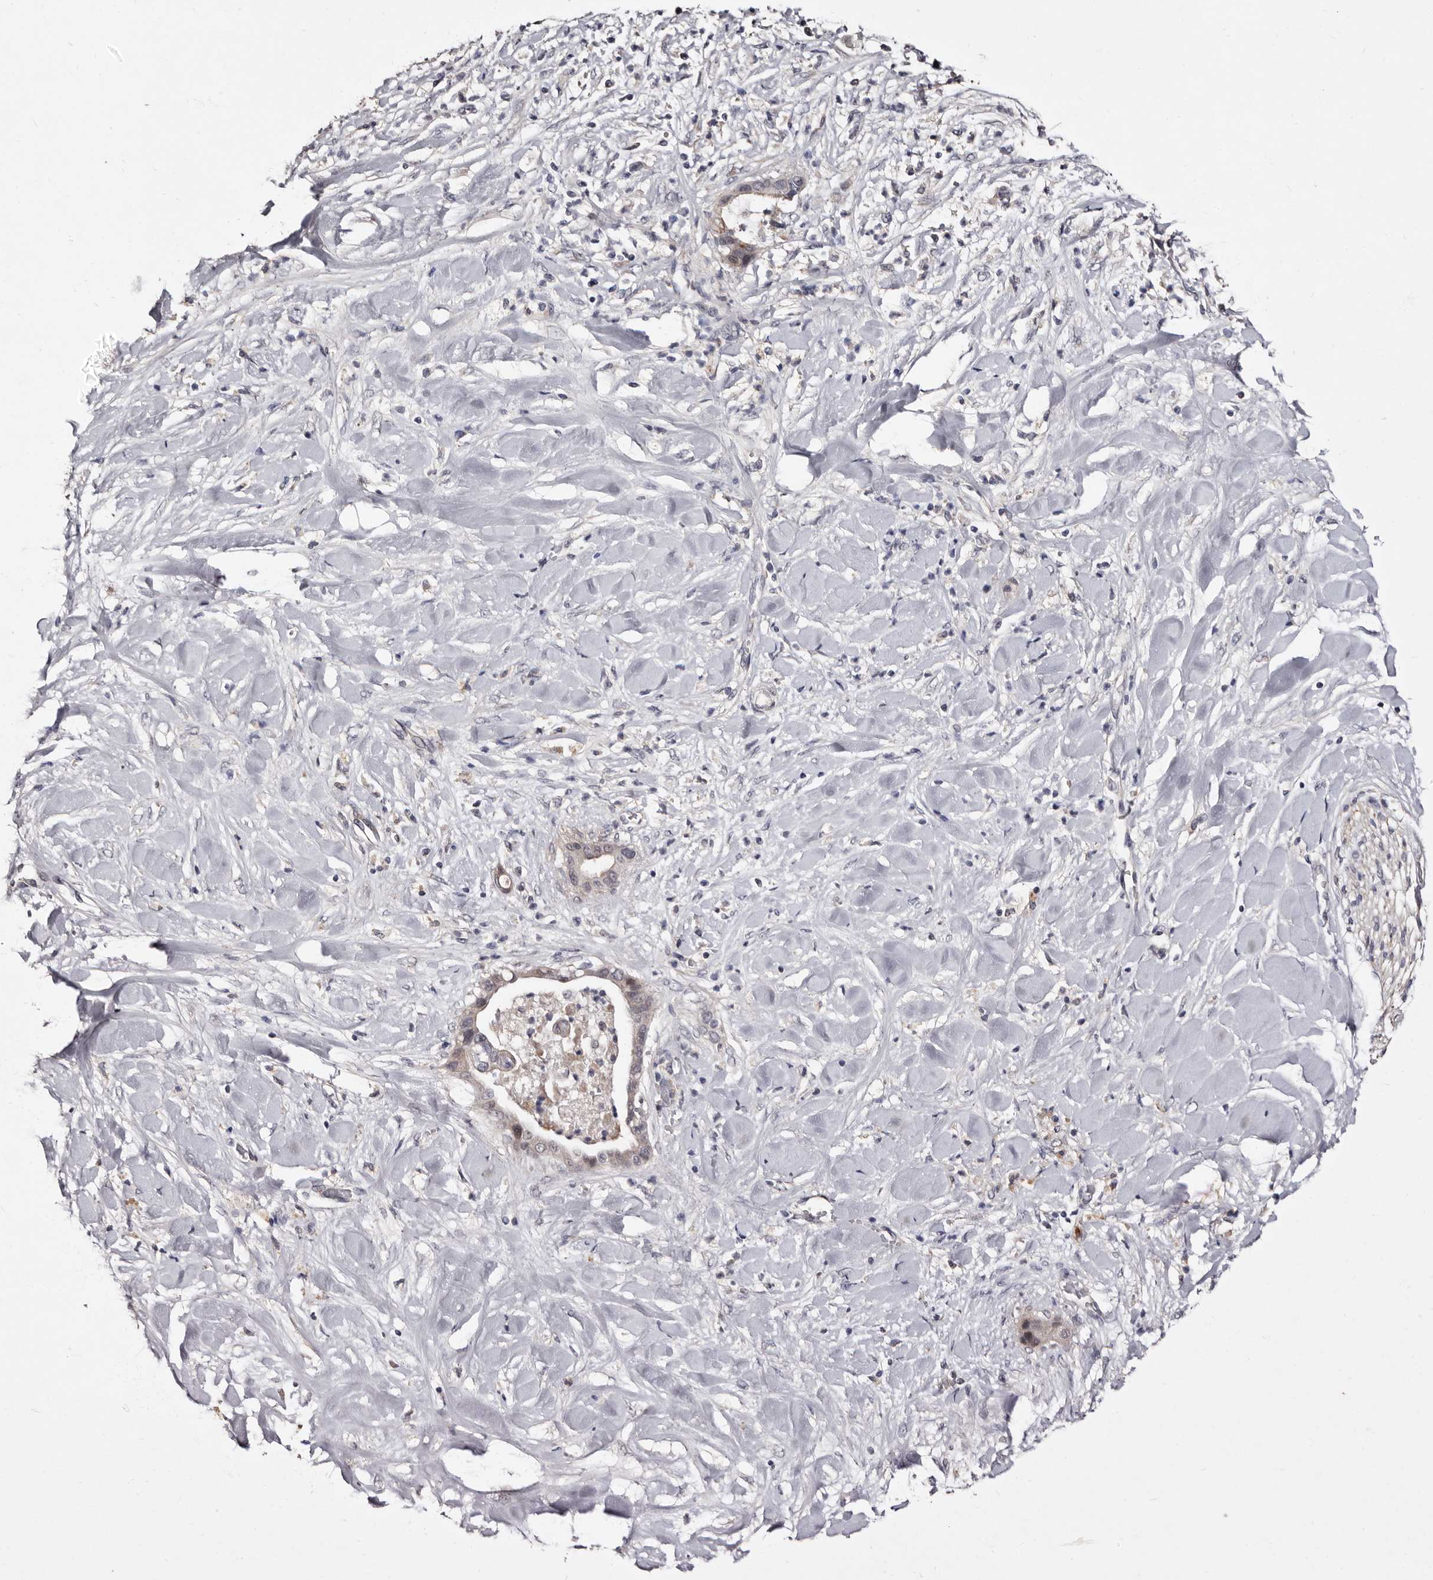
{"staining": {"intensity": "moderate", "quantity": "<25%", "location": "cytoplasmic/membranous"}, "tissue": "liver cancer", "cell_type": "Tumor cells", "image_type": "cancer", "snomed": [{"axis": "morphology", "description": "Cholangiocarcinoma"}, {"axis": "topography", "description": "Liver"}], "caption": "Human cholangiocarcinoma (liver) stained with a brown dye shows moderate cytoplasmic/membranous positive expression in about <25% of tumor cells.", "gene": "LANCL2", "patient": {"sex": "female", "age": 54}}